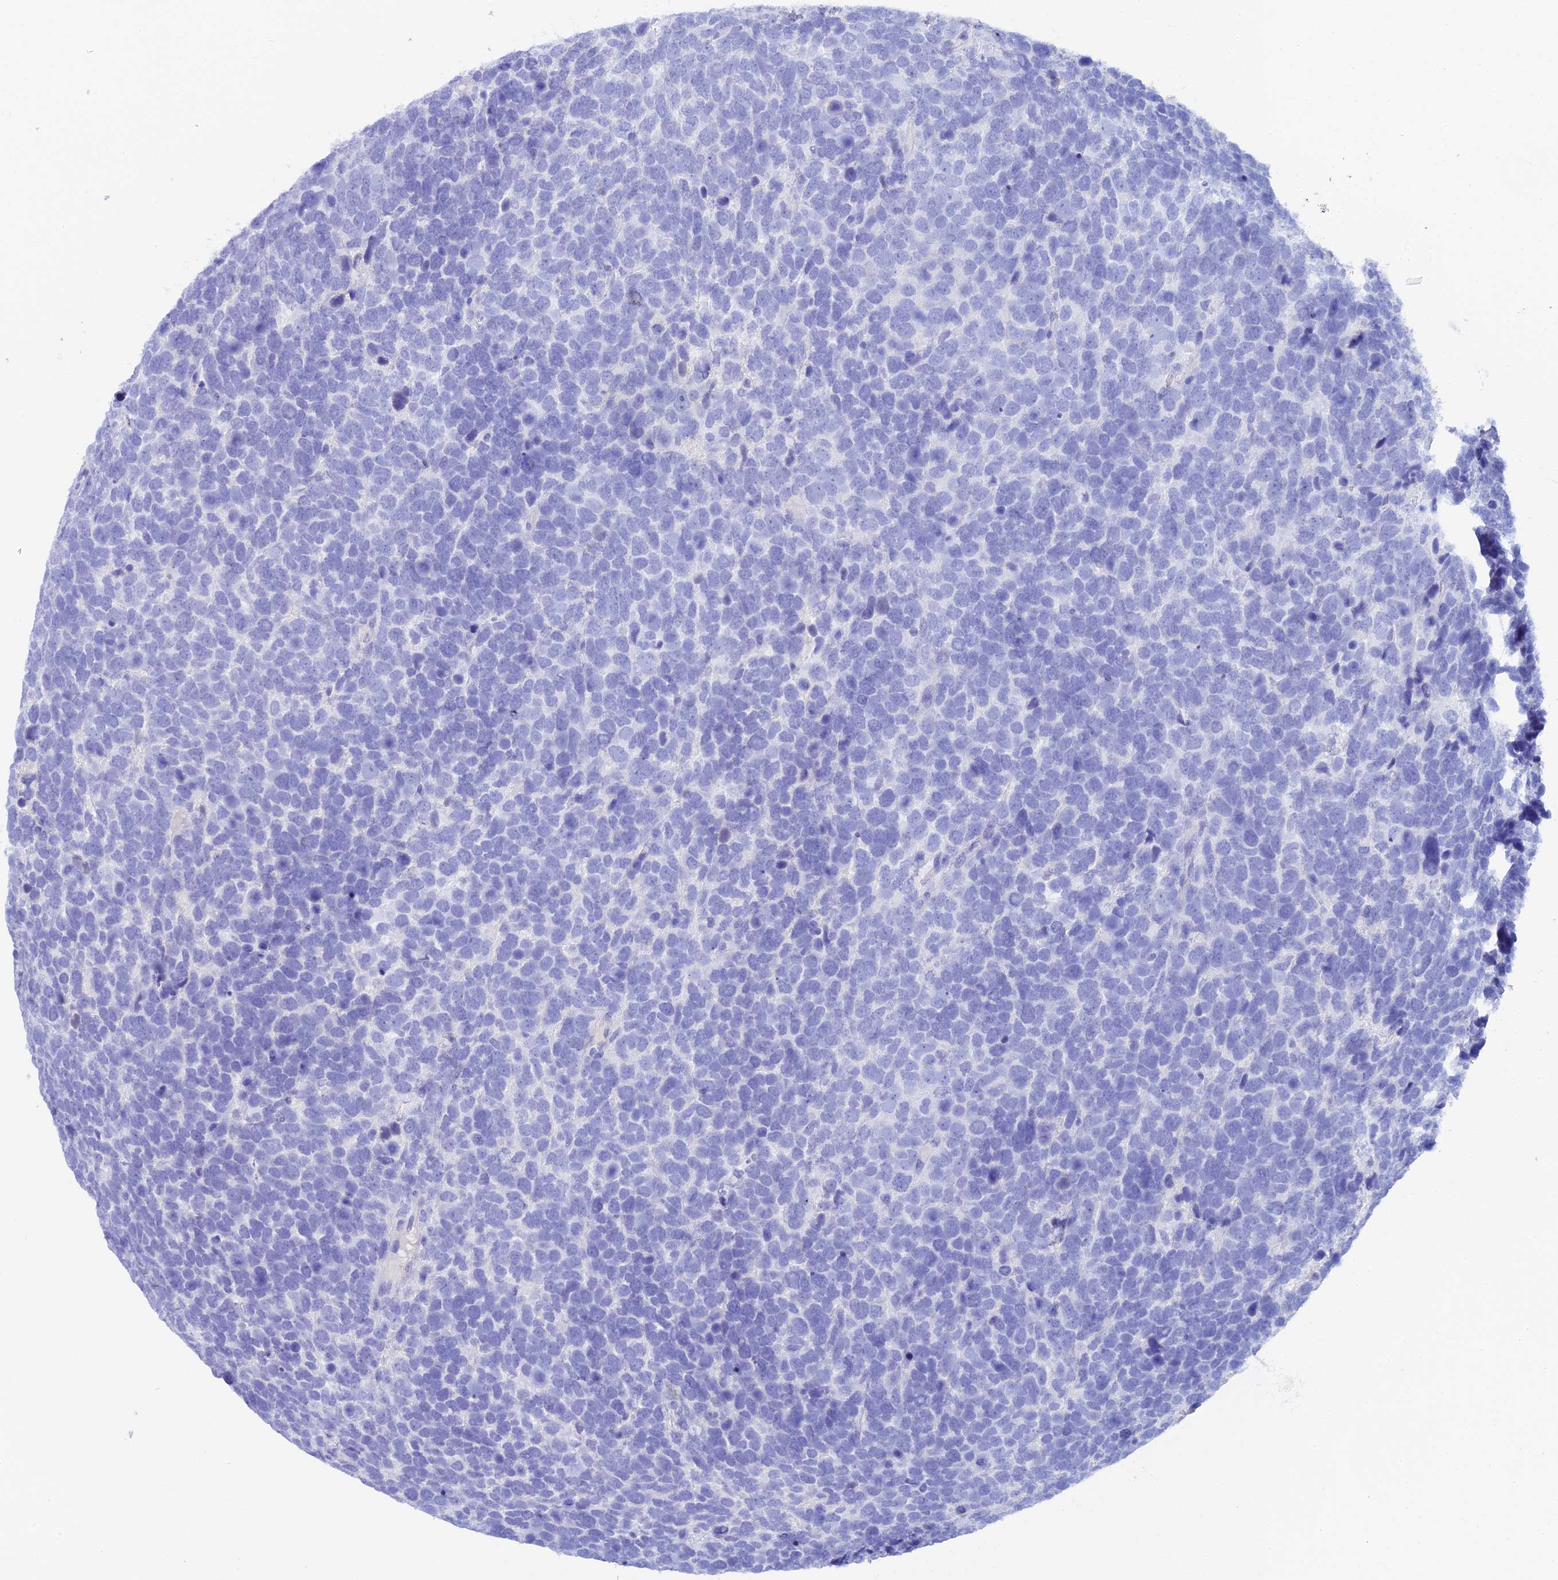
{"staining": {"intensity": "negative", "quantity": "none", "location": "none"}, "tissue": "urothelial cancer", "cell_type": "Tumor cells", "image_type": "cancer", "snomed": [{"axis": "morphology", "description": "Urothelial carcinoma, High grade"}, {"axis": "topography", "description": "Urinary bladder"}], "caption": "The immunohistochemistry (IHC) photomicrograph has no significant positivity in tumor cells of urothelial cancer tissue.", "gene": "REG1A", "patient": {"sex": "female", "age": 82}}